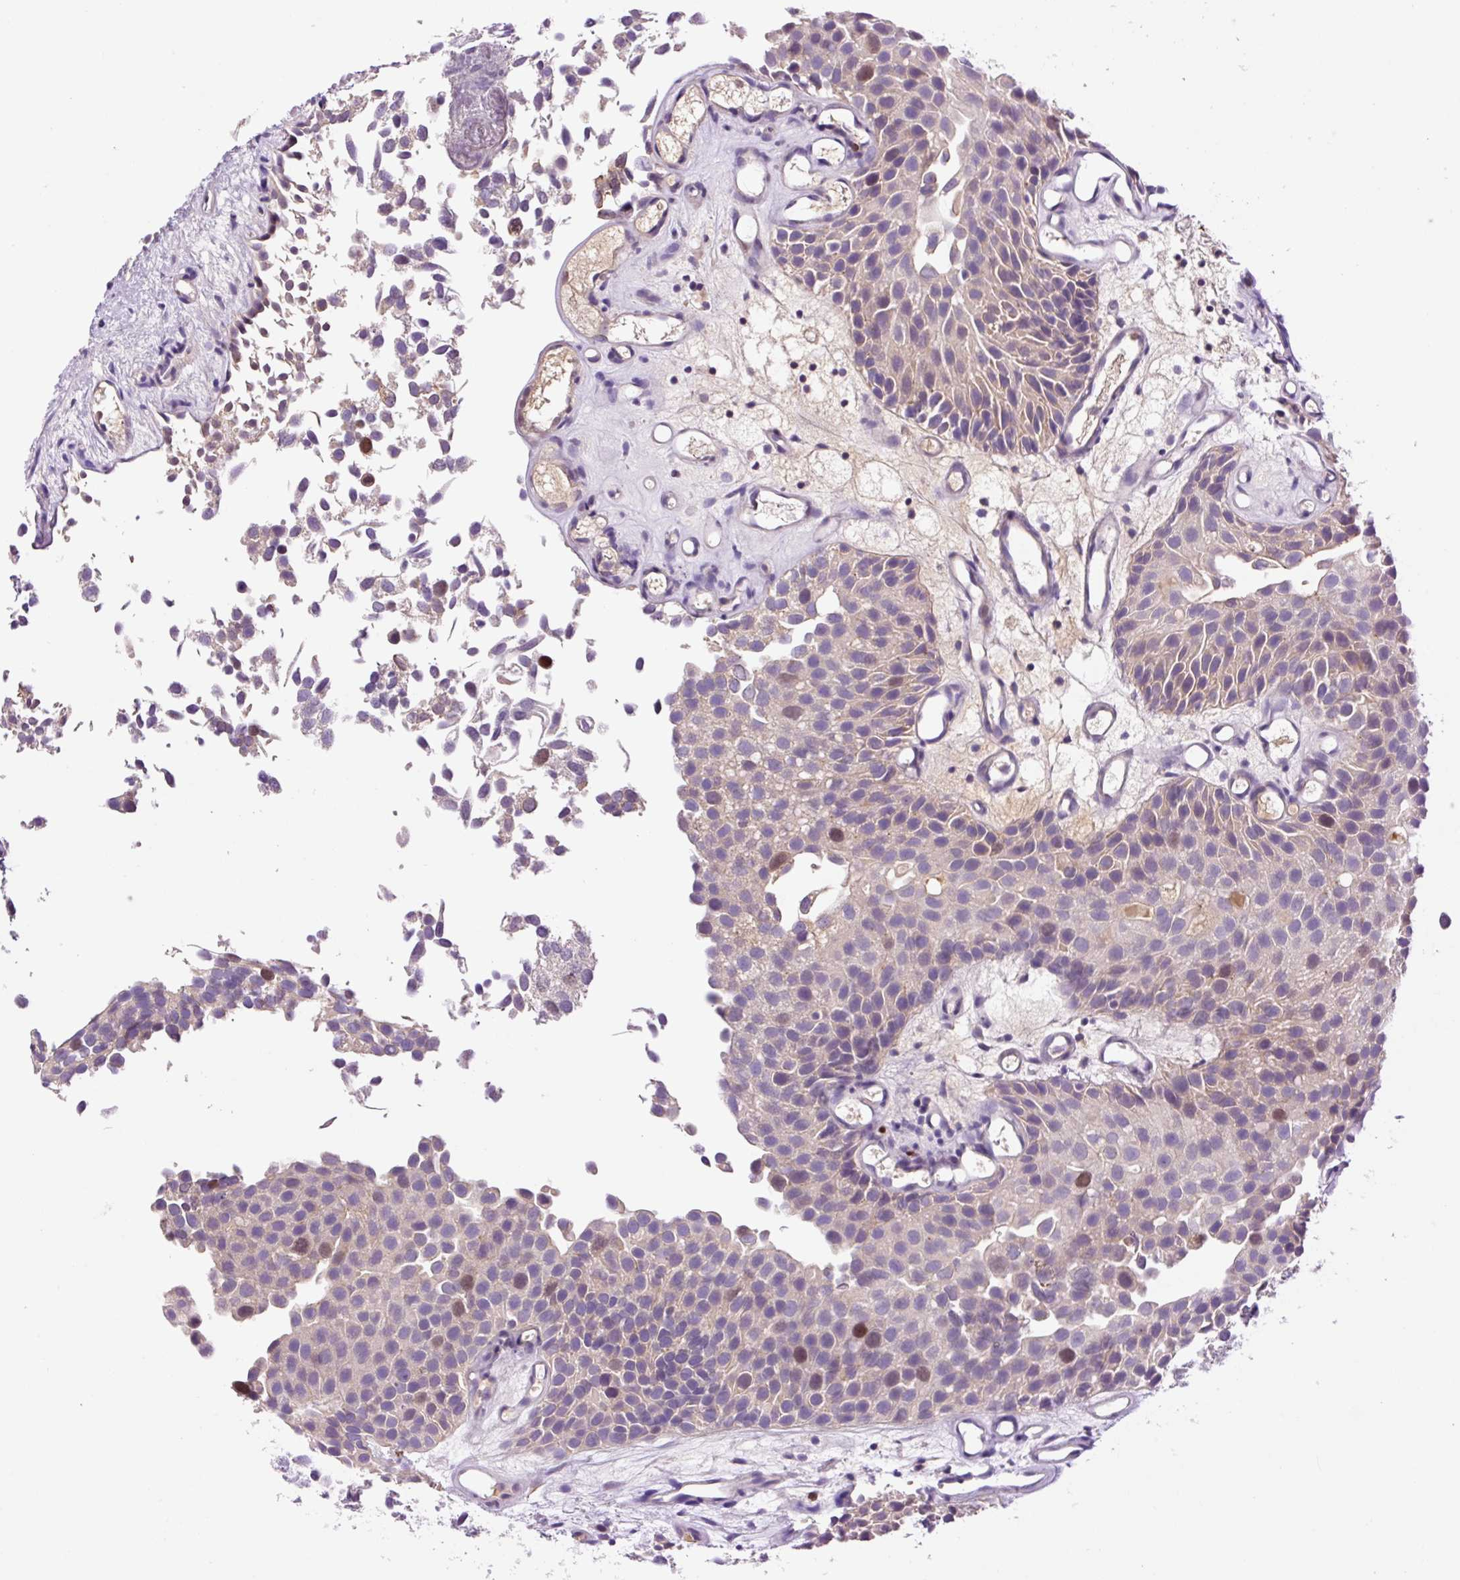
{"staining": {"intensity": "moderate", "quantity": "<25%", "location": "nuclear"}, "tissue": "urothelial cancer", "cell_type": "Tumor cells", "image_type": "cancer", "snomed": [{"axis": "morphology", "description": "Urothelial carcinoma, Low grade"}, {"axis": "topography", "description": "Urinary bladder"}], "caption": "The photomicrograph exhibits staining of low-grade urothelial carcinoma, revealing moderate nuclear protein expression (brown color) within tumor cells.", "gene": "DPPA4", "patient": {"sex": "male", "age": 88}}